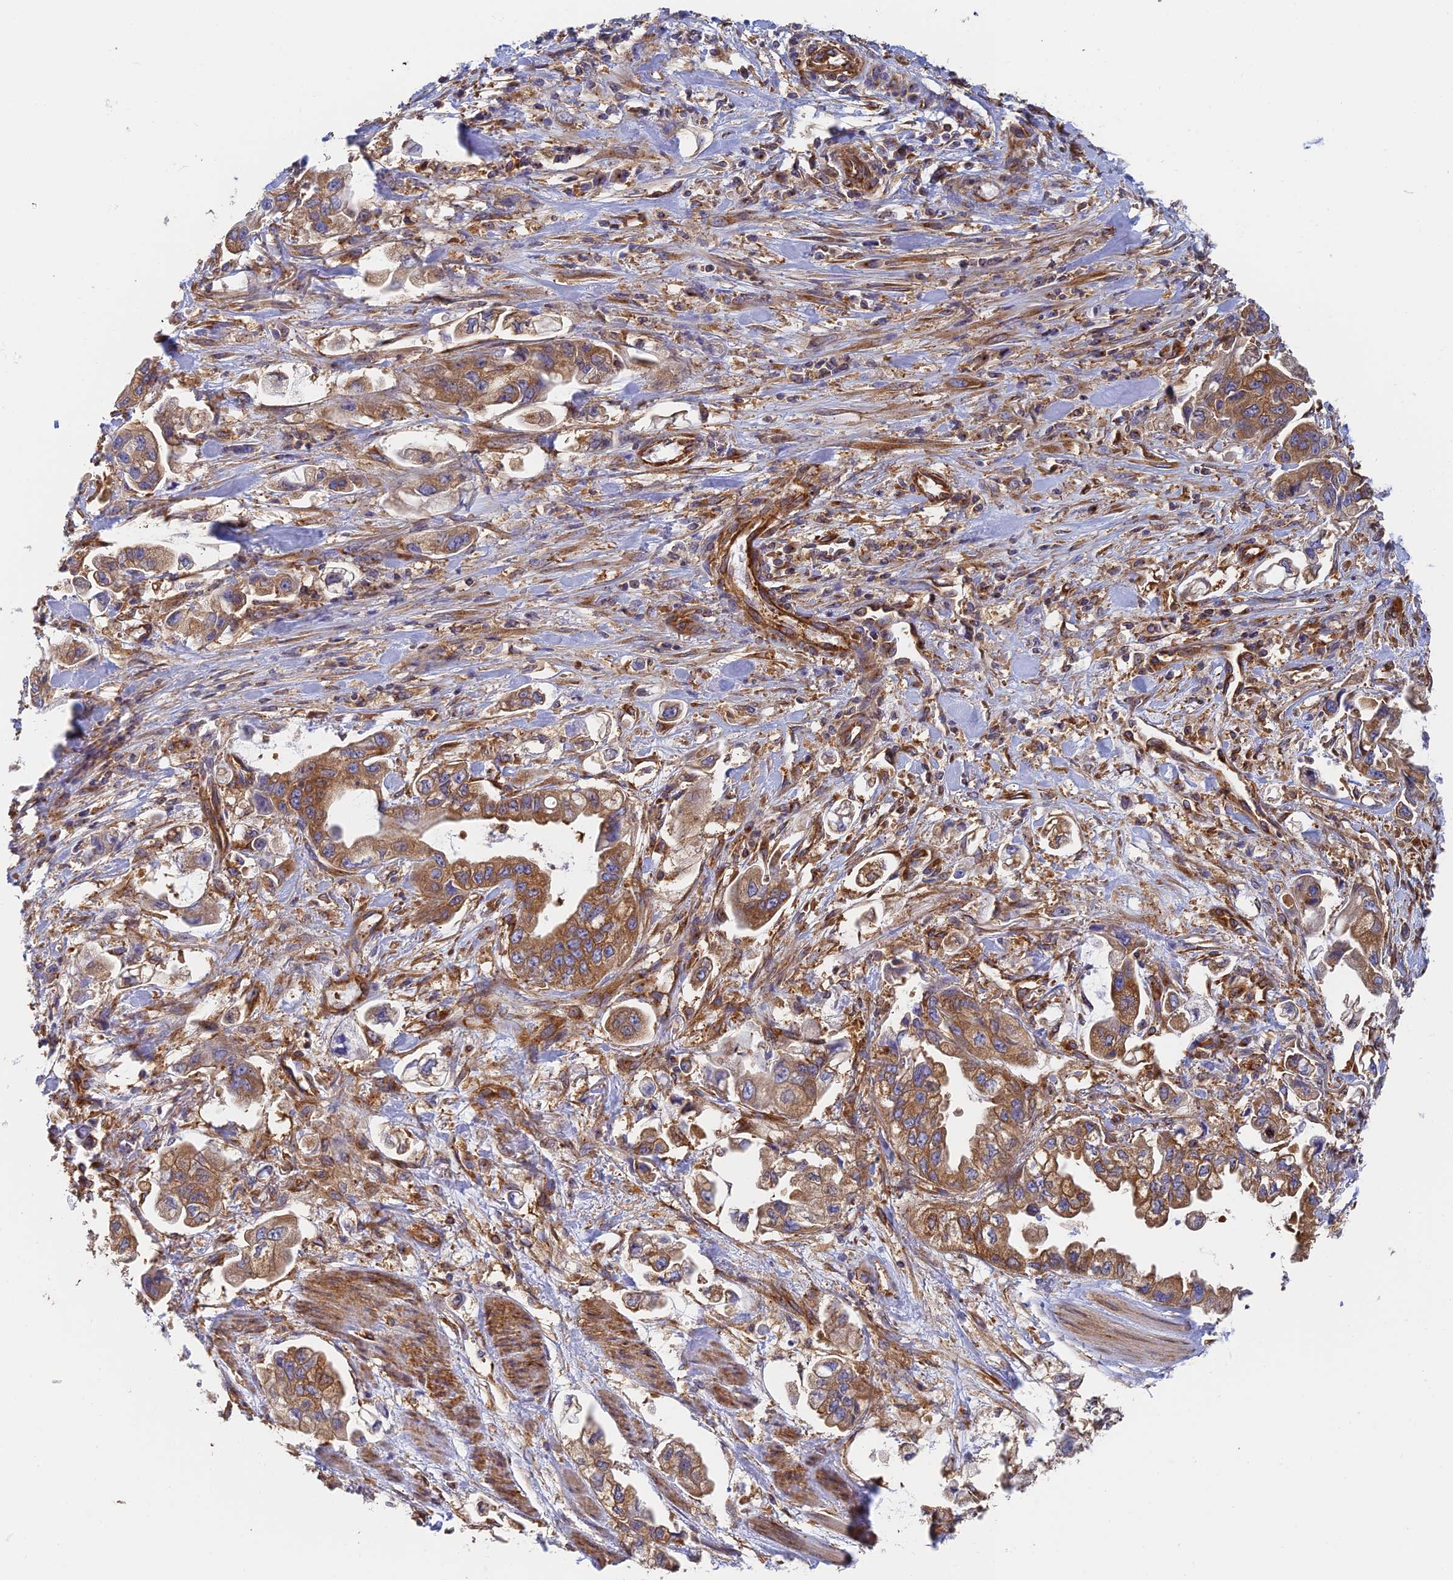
{"staining": {"intensity": "moderate", "quantity": ">75%", "location": "cytoplasmic/membranous"}, "tissue": "stomach cancer", "cell_type": "Tumor cells", "image_type": "cancer", "snomed": [{"axis": "morphology", "description": "Adenocarcinoma, NOS"}, {"axis": "topography", "description": "Stomach"}], "caption": "The histopathology image shows immunohistochemical staining of adenocarcinoma (stomach). There is moderate cytoplasmic/membranous expression is present in approximately >75% of tumor cells. (DAB IHC with brightfield microscopy, high magnification).", "gene": "DCTN2", "patient": {"sex": "male", "age": 62}}